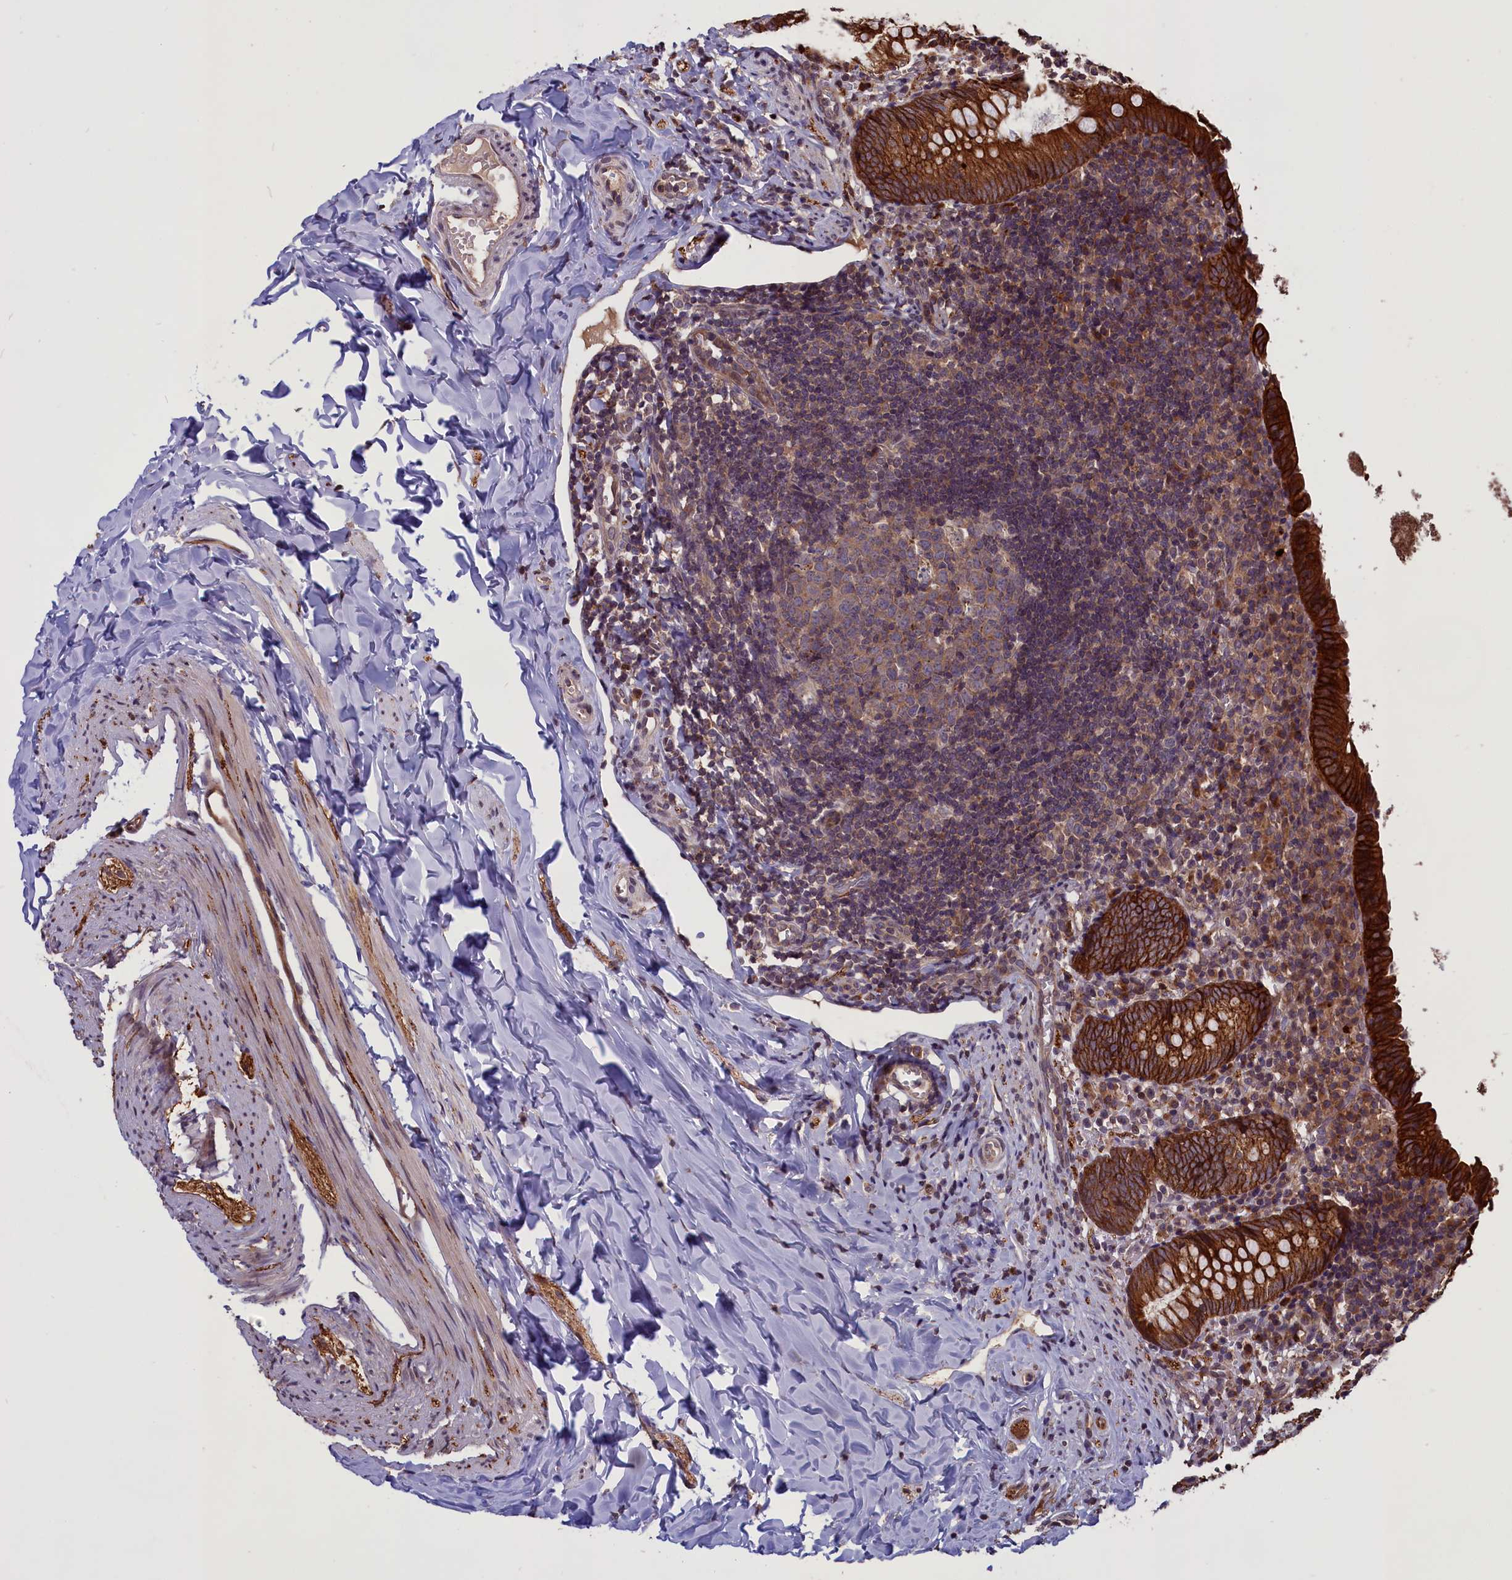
{"staining": {"intensity": "strong", "quantity": ">75%", "location": "cytoplasmic/membranous"}, "tissue": "appendix", "cell_type": "Glandular cells", "image_type": "normal", "snomed": [{"axis": "morphology", "description": "Normal tissue, NOS"}, {"axis": "topography", "description": "Appendix"}], "caption": "The histopathology image shows immunohistochemical staining of normal appendix. There is strong cytoplasmic/membranous positivity is present in approximately >75% of glandular cells.", "gene": "DENND1B", "patient": {"sex": "female", "age": 10}}